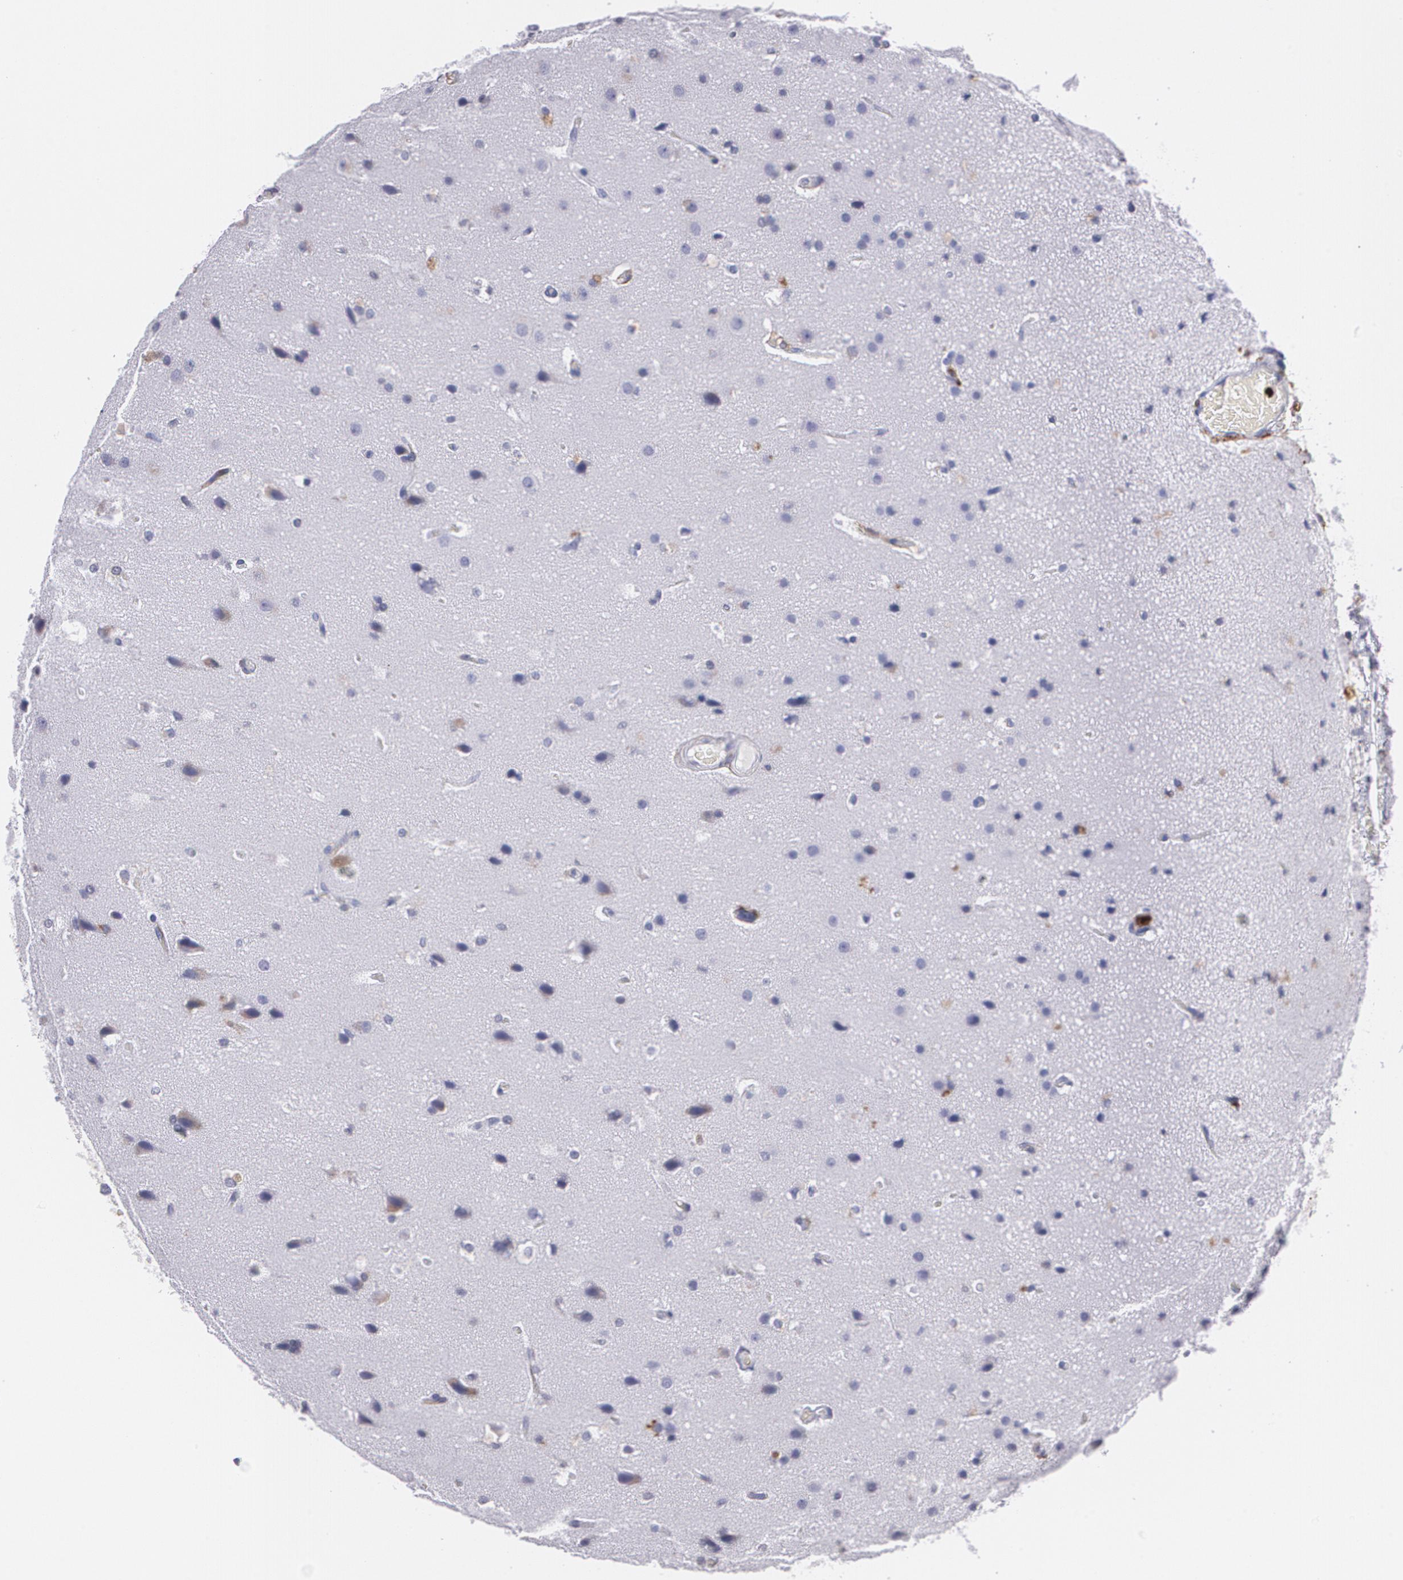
{"staining": {"intensity": "negative", "quantity": "none", "location": "none"}, "tissue": "glioma", "cell_type": "Tumor cells", "image_type": "cancer", "snomed": [{"axis": "morphology", "description": "Glioma, malignant, Low grade"}, {"axis": "topography", "description": "Cerebral cortex"}], "caption": "This is a image of immunohistochemistry staining of glioma, which shows no staining in tumor cells.", "gene": "PTPRC", "patient": {"sex": "female", "age": 47}}